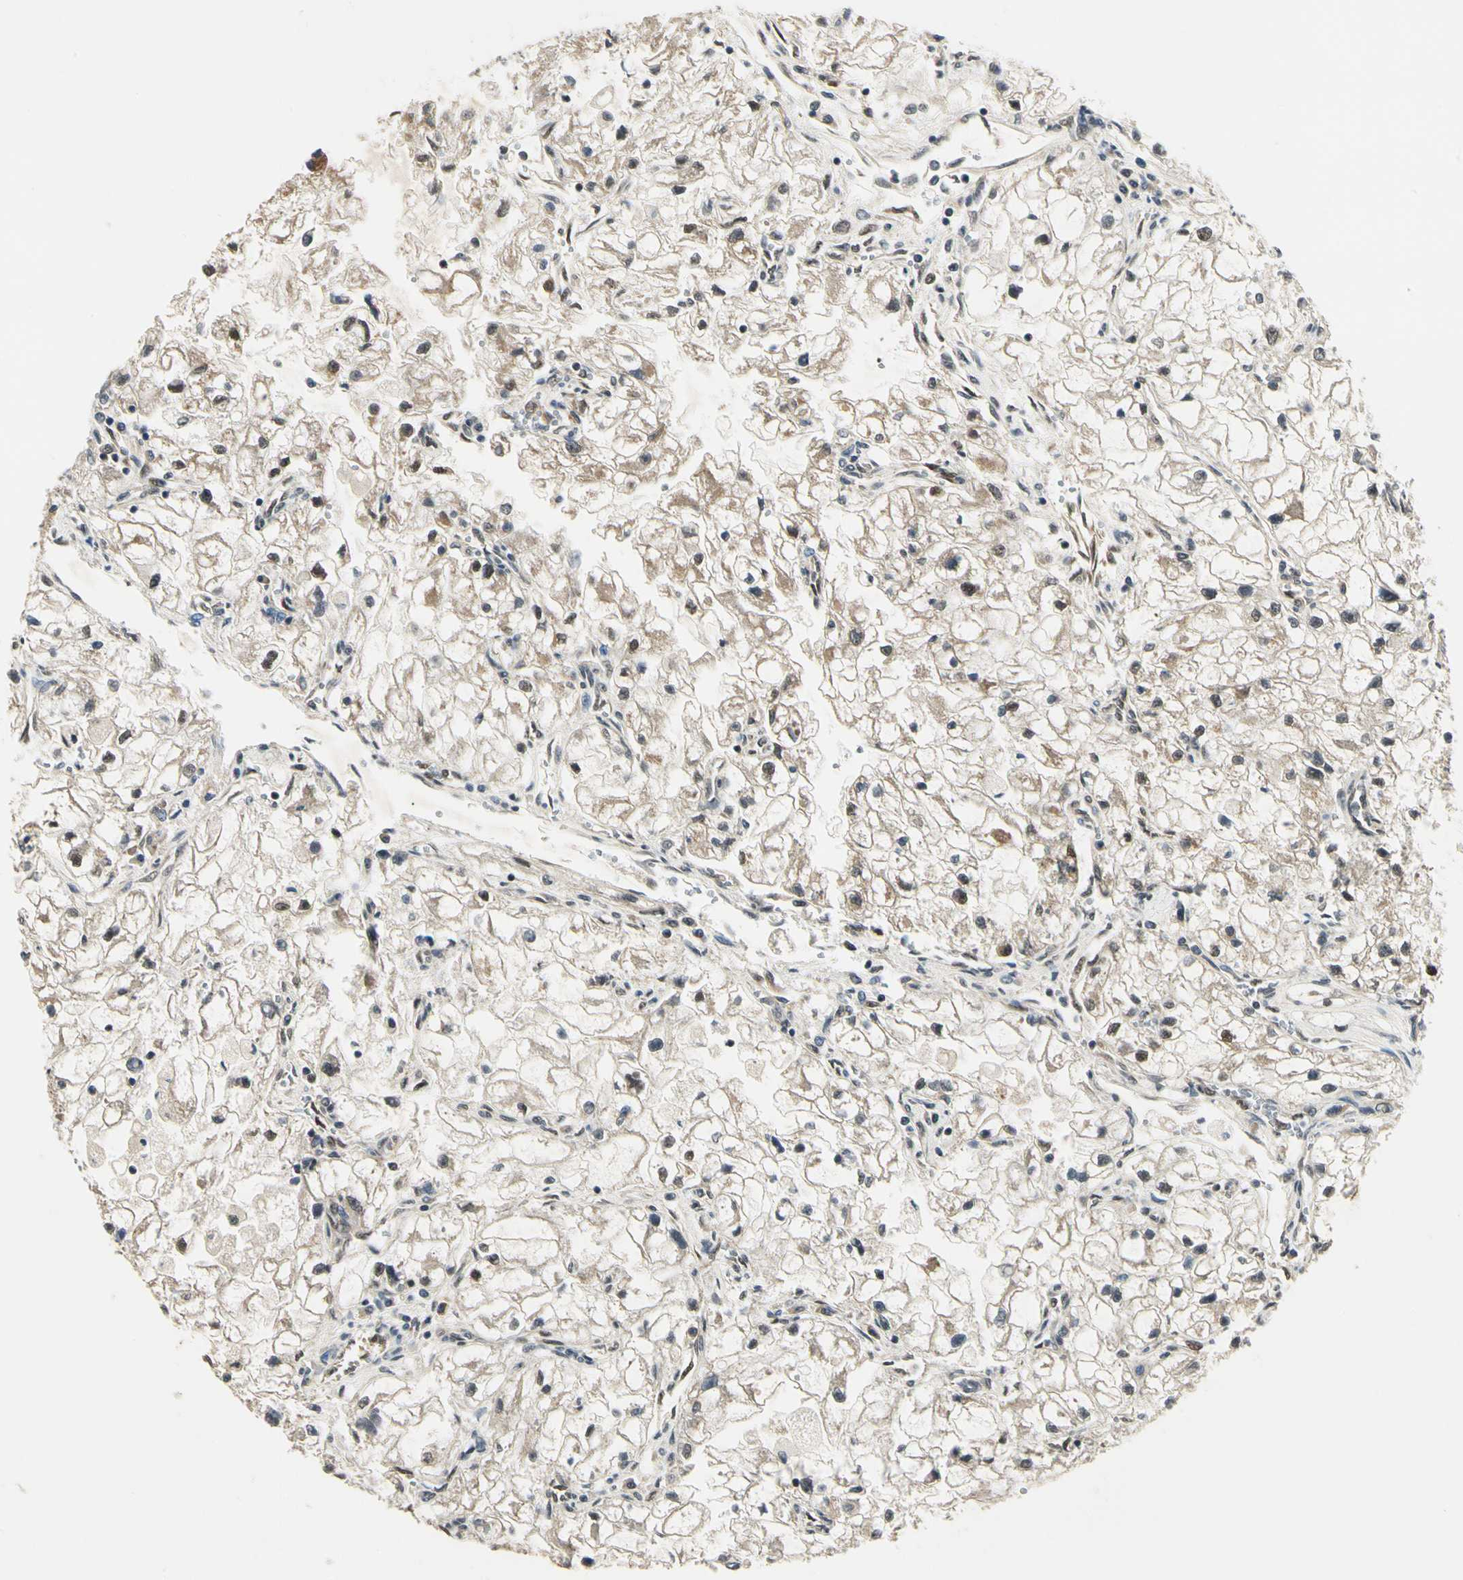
{"staining": {"intensity": "moderate", "quantity": "25%-75%", "location": "cytoplasmic/membranous"}, "tissue": "renal cancer", "cell_type": "Tumor cells", "image_type": "cancer", "snomed": [{"axis": "morphology", "description": "Adenocarcinoma, NOS"}, {"axis": "topography", "description": "Kidney"}], "caption": "Moderate cytoplasmic/membranous expression is present in about 25%-75% of tumor cells in renal cancer (adenocarcinoma).", "gene": "PDK2", "patient": {"sex": "female", "age": 70}}